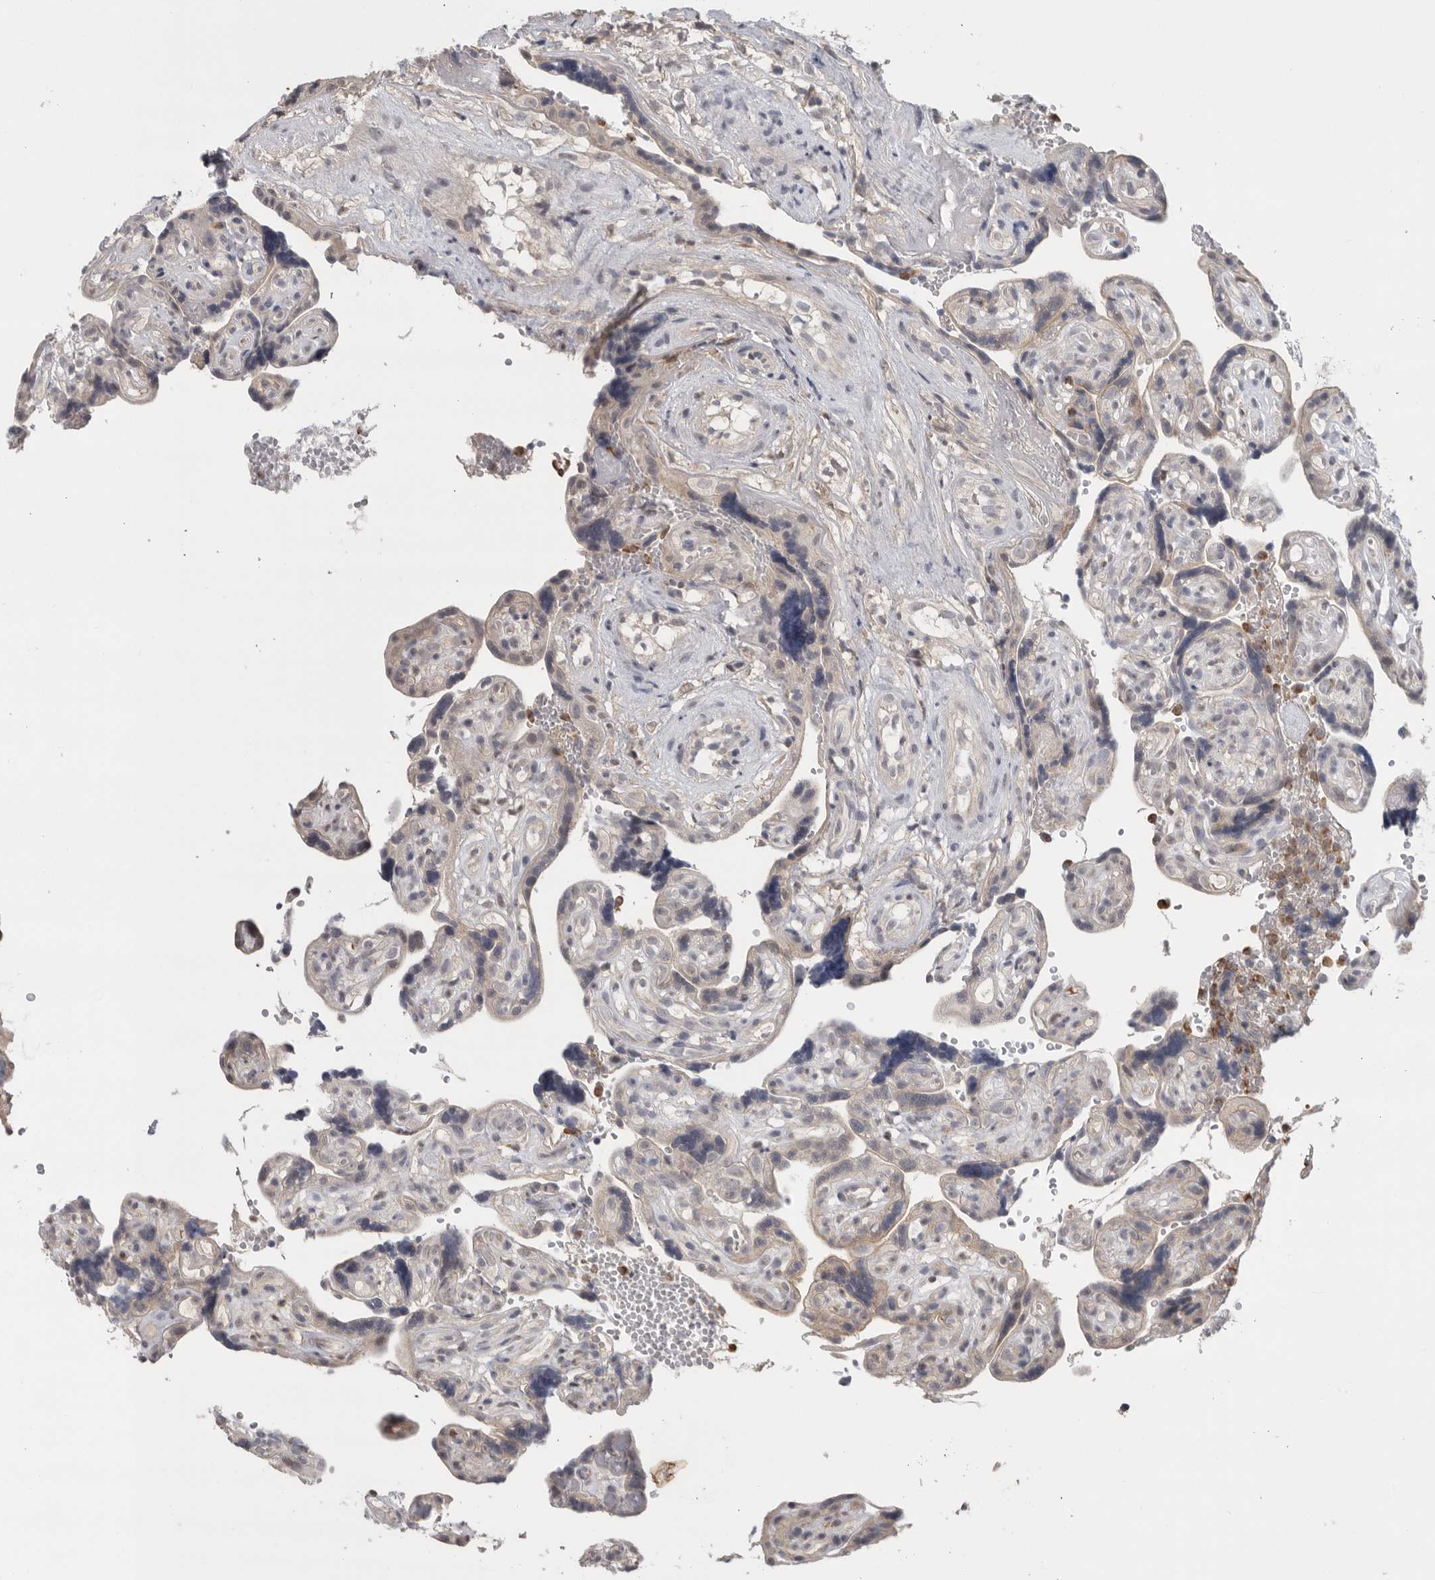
{"staining": {"intensity": "weak", "quantity": ">75%", "location": "cytoplasmic/membranous,nuclear"}, "tissue": "placenta", "cell_type": "Decidual cells", "image_type": "normal", "snomed": [{"axis": "morphology", "description": "Normal tissue, NOS"}, {"axis": "topography", "description": "Placenta"}], "caption": "An image of placenta stained for a protein displays weak cytoplasmic/membranous,nuclear brown staining in decidual cells. Nuclei are stained in blue.", "gene": "KLK5", "patient": {"sex": "female", "age": 30}}